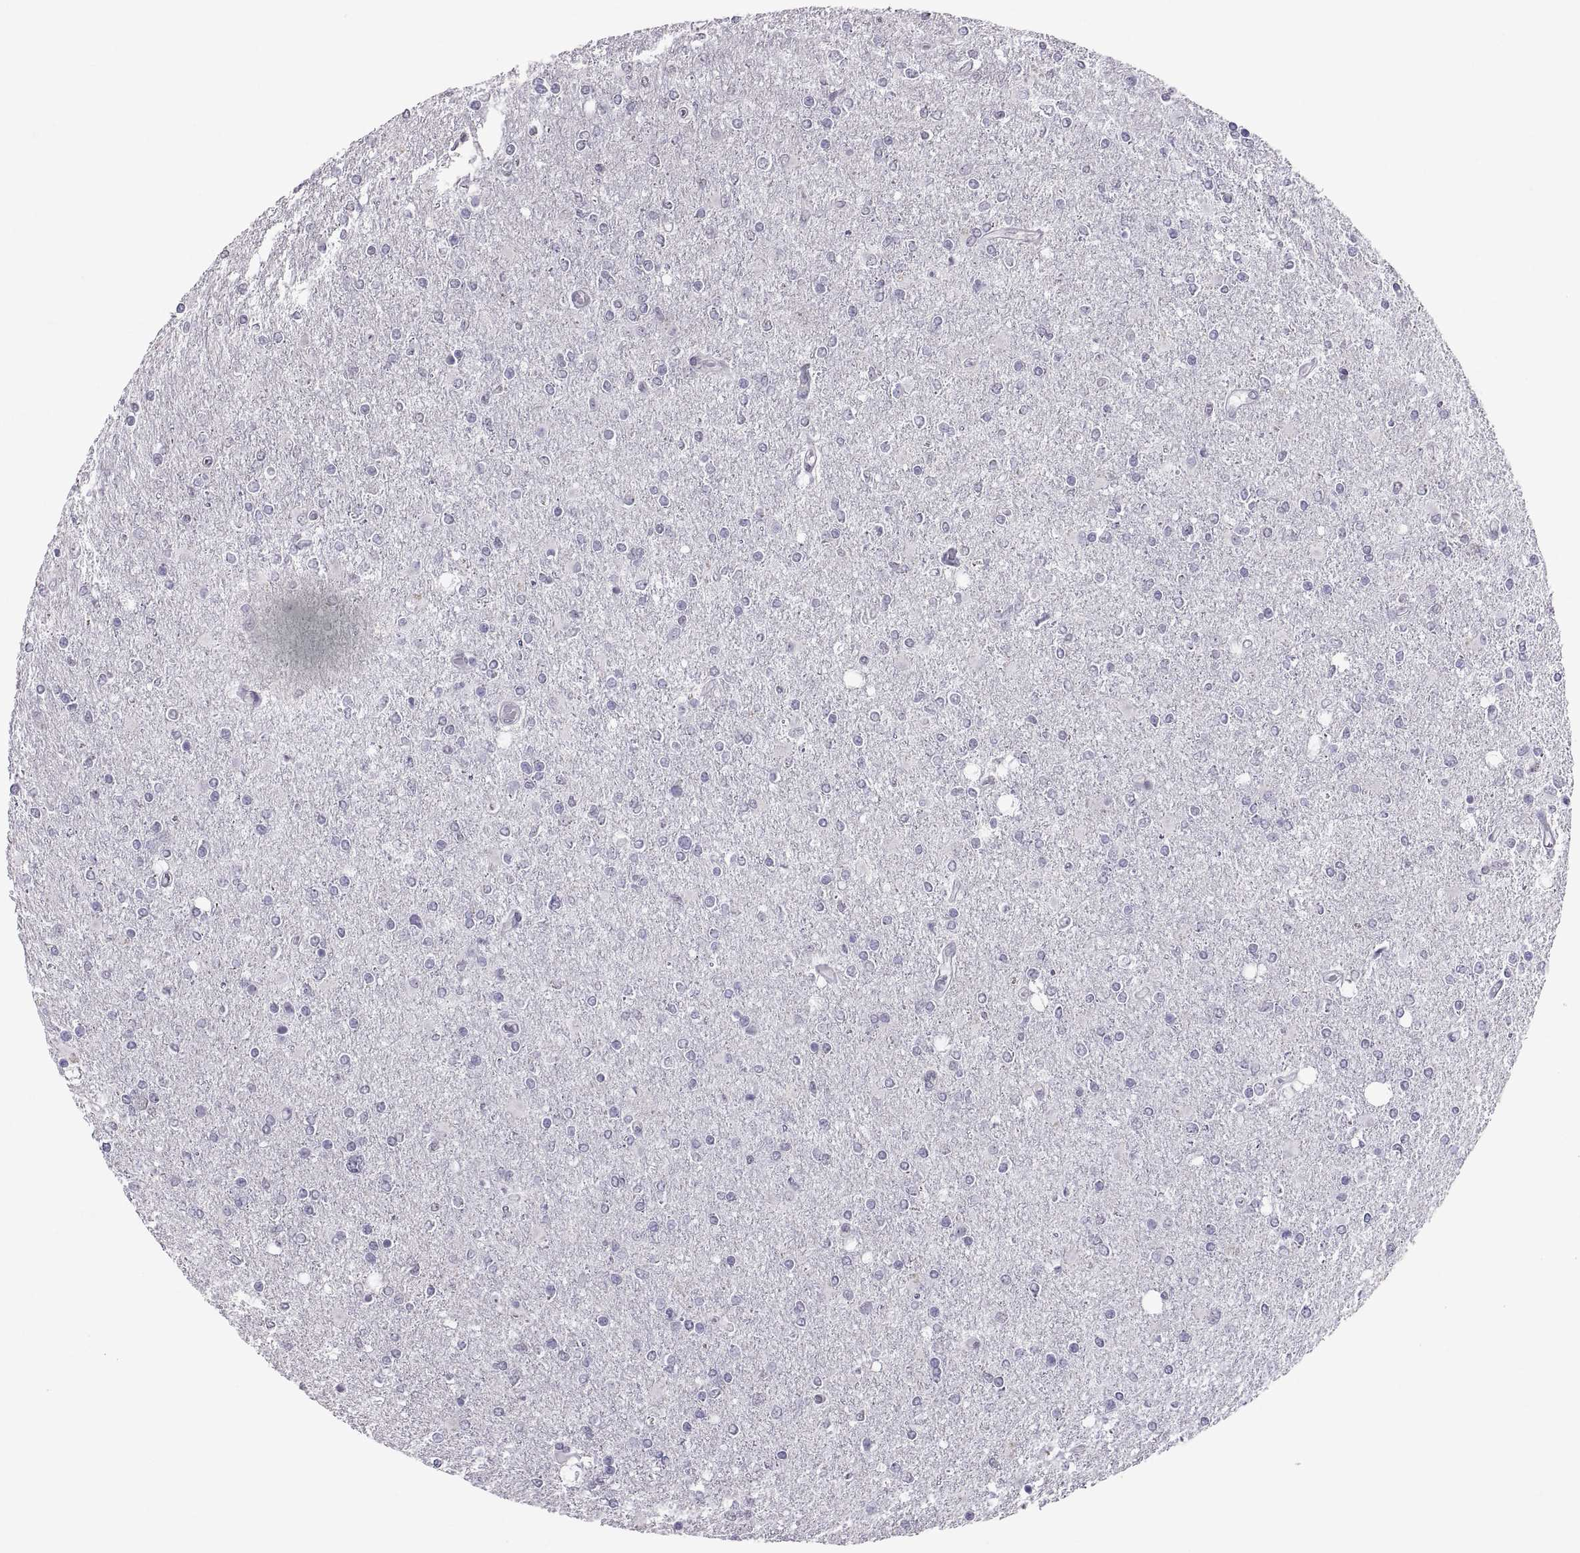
{"staining": {"intensity": "negative", "quantity": "none", "location": "none"}, "tissue": "glioma", "cell_type": "Tumor cells", "image_type": "cancer", "snomed": [{"axis": "morphology", "description": "Glioma, malignant, High grade"}, {"axis": "topography", "description": "Cerebral cortex"}], "caption": "Tumor cells are negative for protein expression in human glioma.", "gene": "KRT77", "patient": {"sex": "male", "age": 70}}